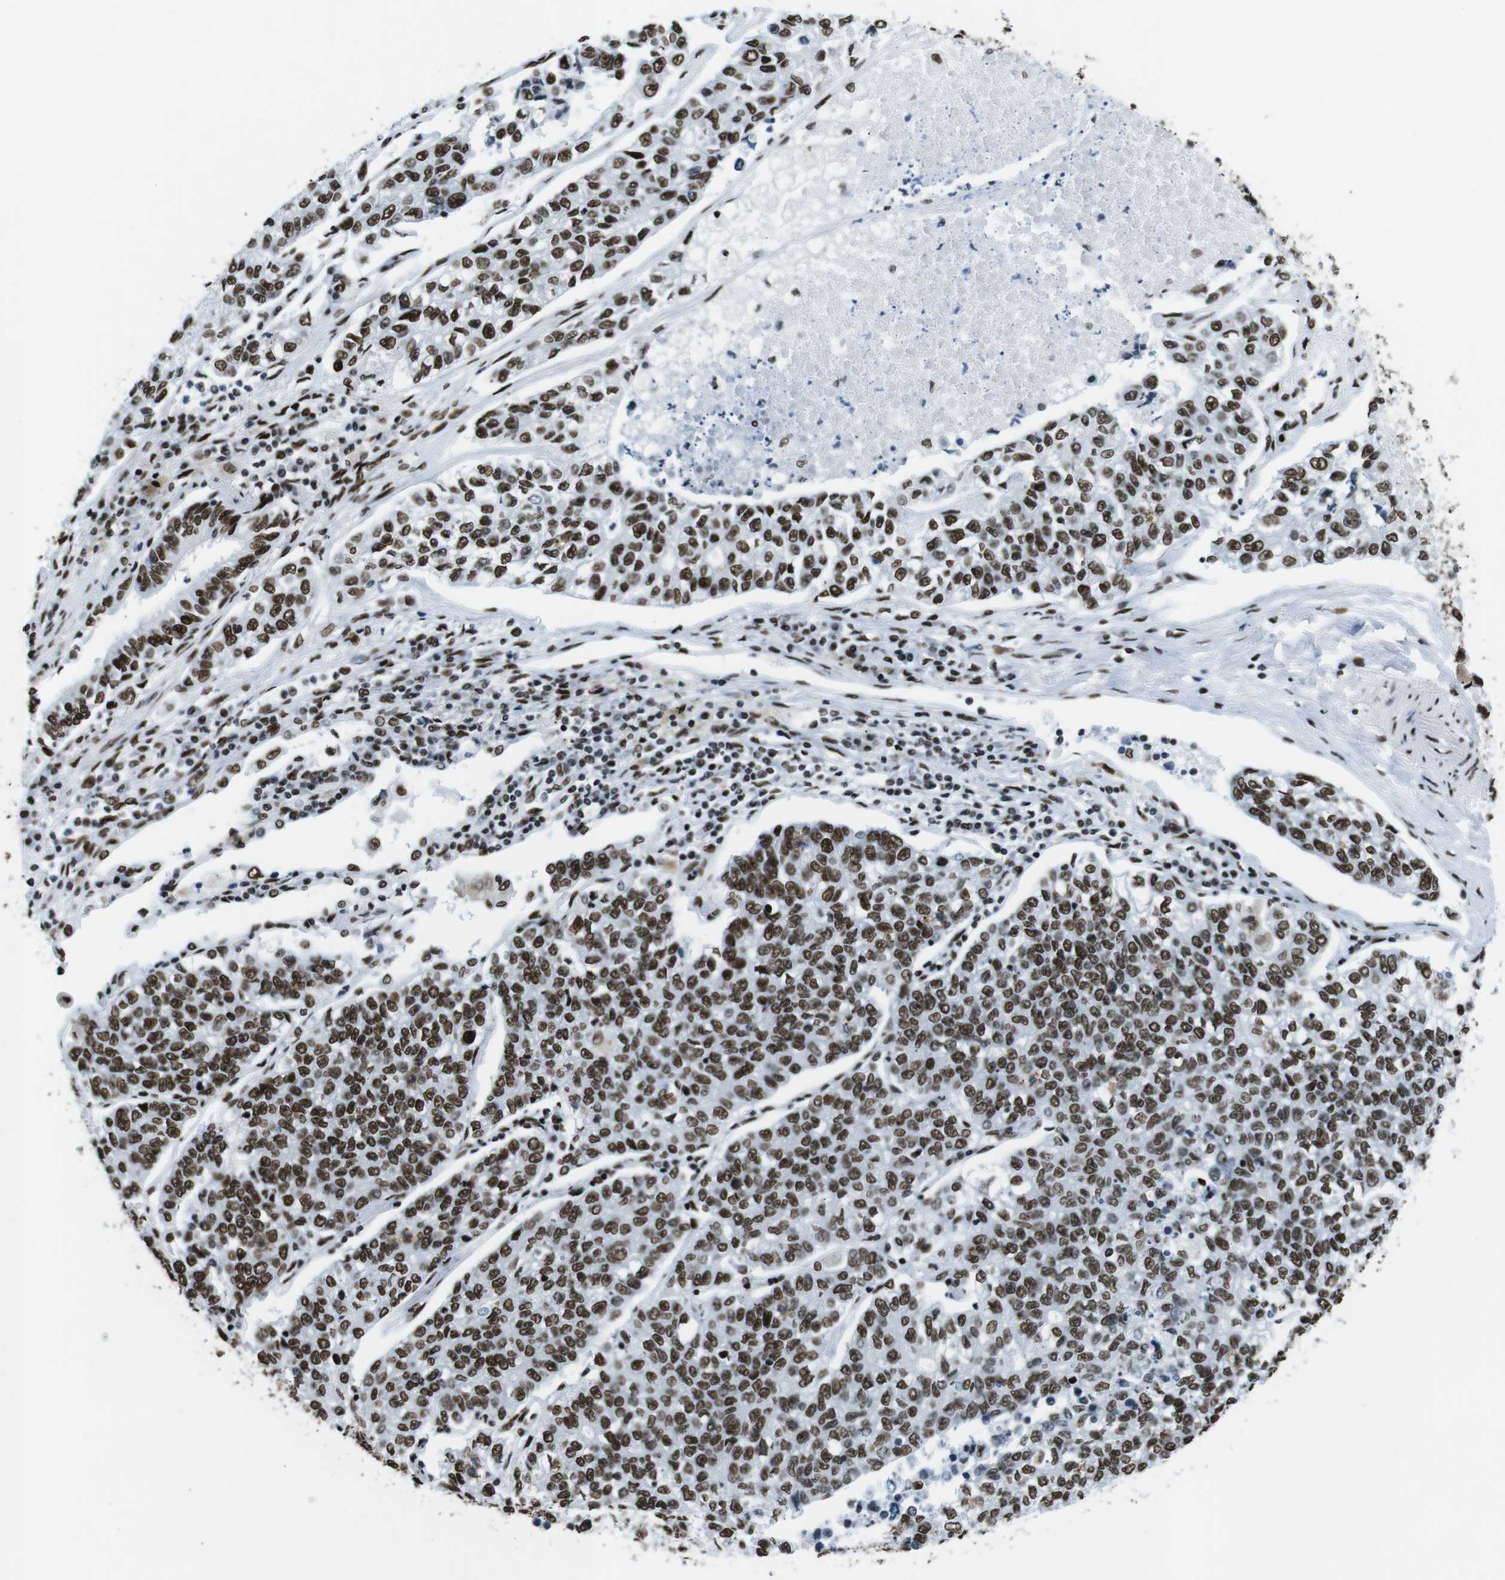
{"staining": {"intensity": "strong", "quantity": ">75%", "location": "nuclear"}, "tissue": "lung cancer", "cell_type": "Tumor cells", "image_type": "cancer", "snomed": [{"axis": "morphology", "description": "Adenocarcinoma, NOS"}, {"axis": "topography", "description": "Lung"}], "caption": "Human lung adenocarcinoma stained for a protein (brown) exhibits strong nuclear positive expression in about >75% of tumor cells.", "gene": "CITED2", "patient": {"sex": "male", "age": 49}}